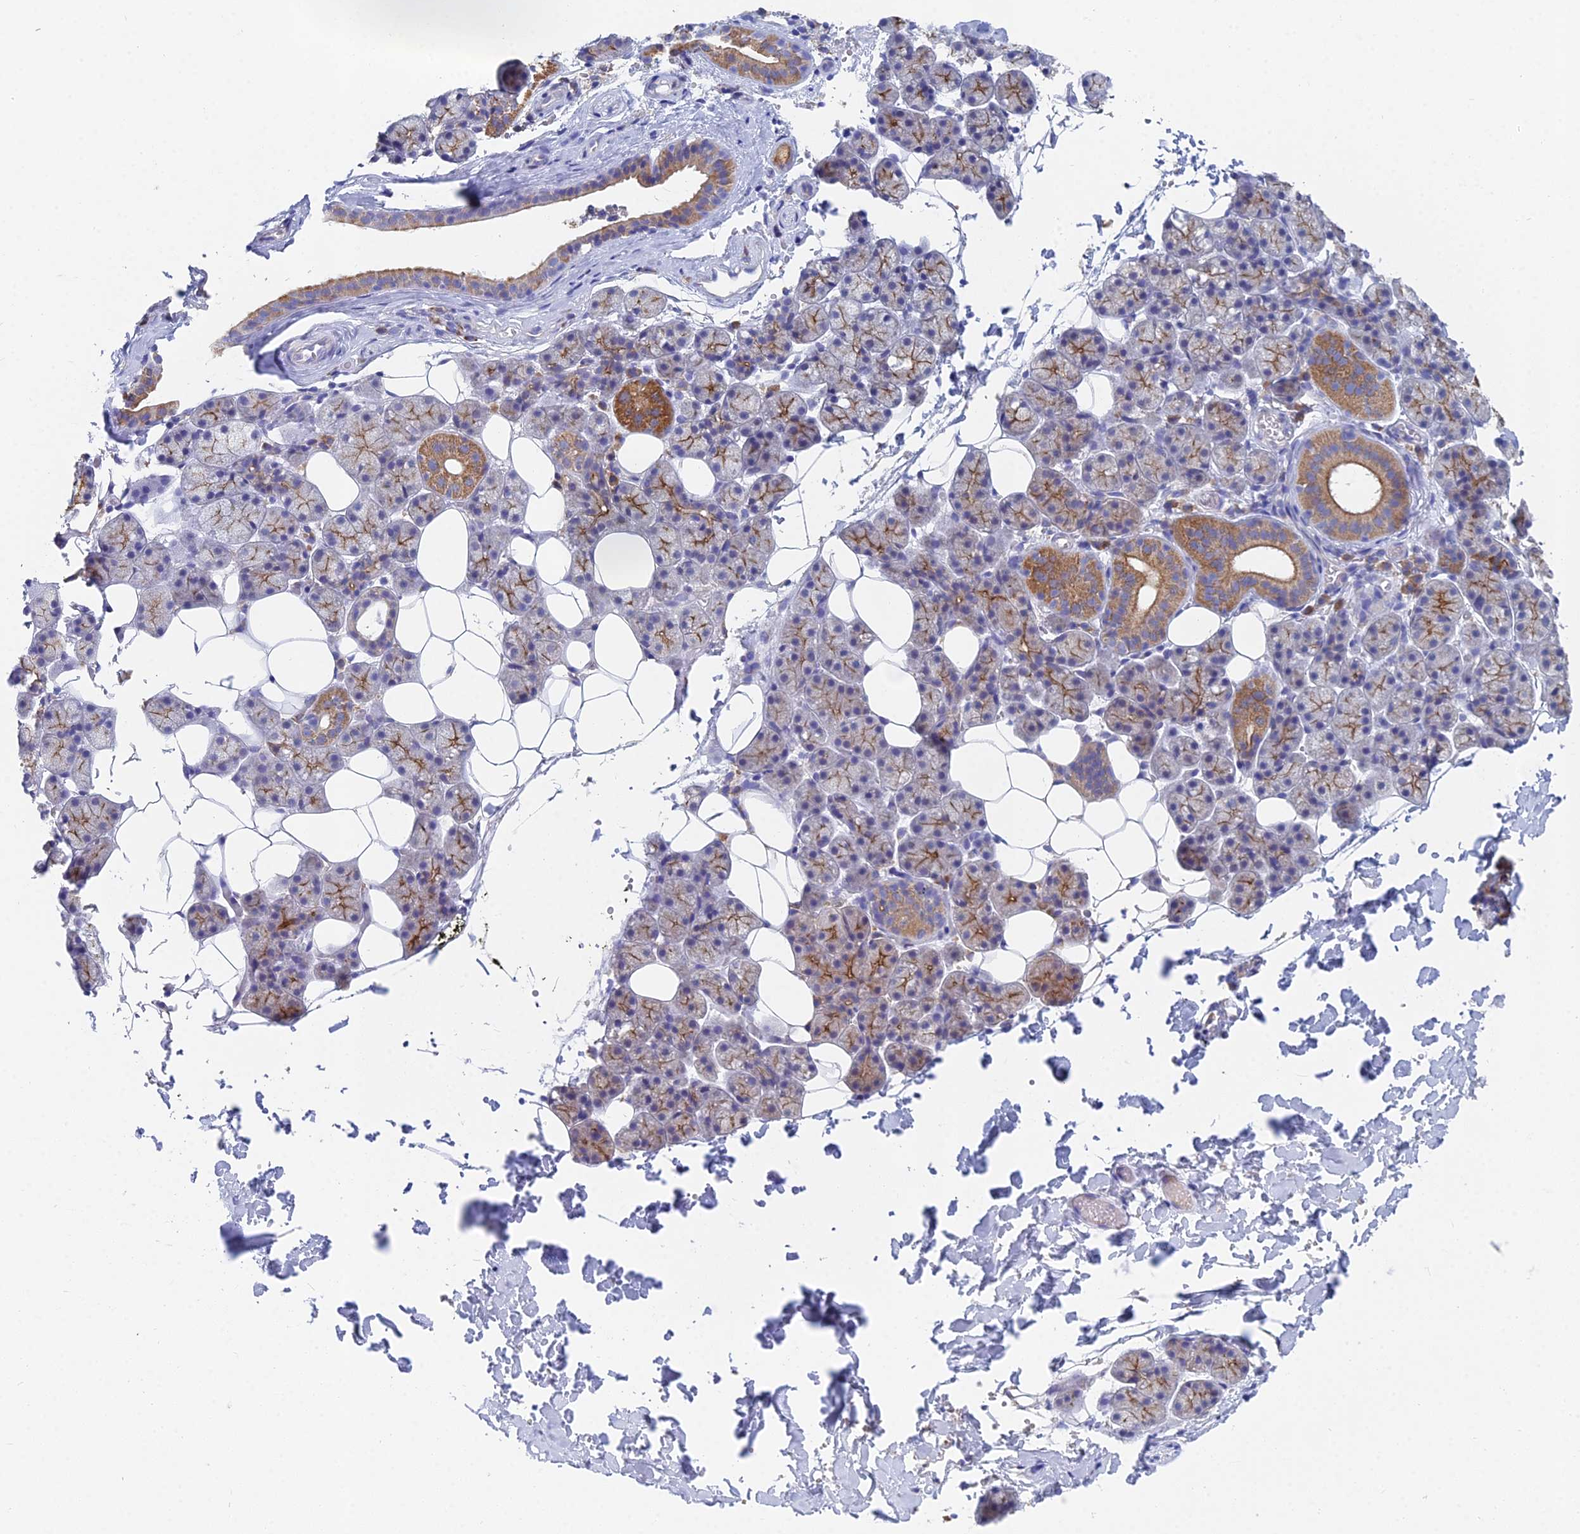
{"staining": {"intensity": "strong", "quantity": "25%-75%", "location": "cytoplasmic/membranous"}, "tissue": "salivary gland", "cell_type": "Glandular cells", "image_type": "normal", "snomed": [{"axis": "morphology", "description": "Normal tissue, NOS"}, {"axis": "topography", "description": "Salivary gland"}], "caption": "Protein staining of unremarkable salivary gland shows strong cytoplasmic/membranous positivity in about 25%-75% of glandular cells.", "gene": "CRACR2B", "patient": {"sex": "female", "age": 33}}